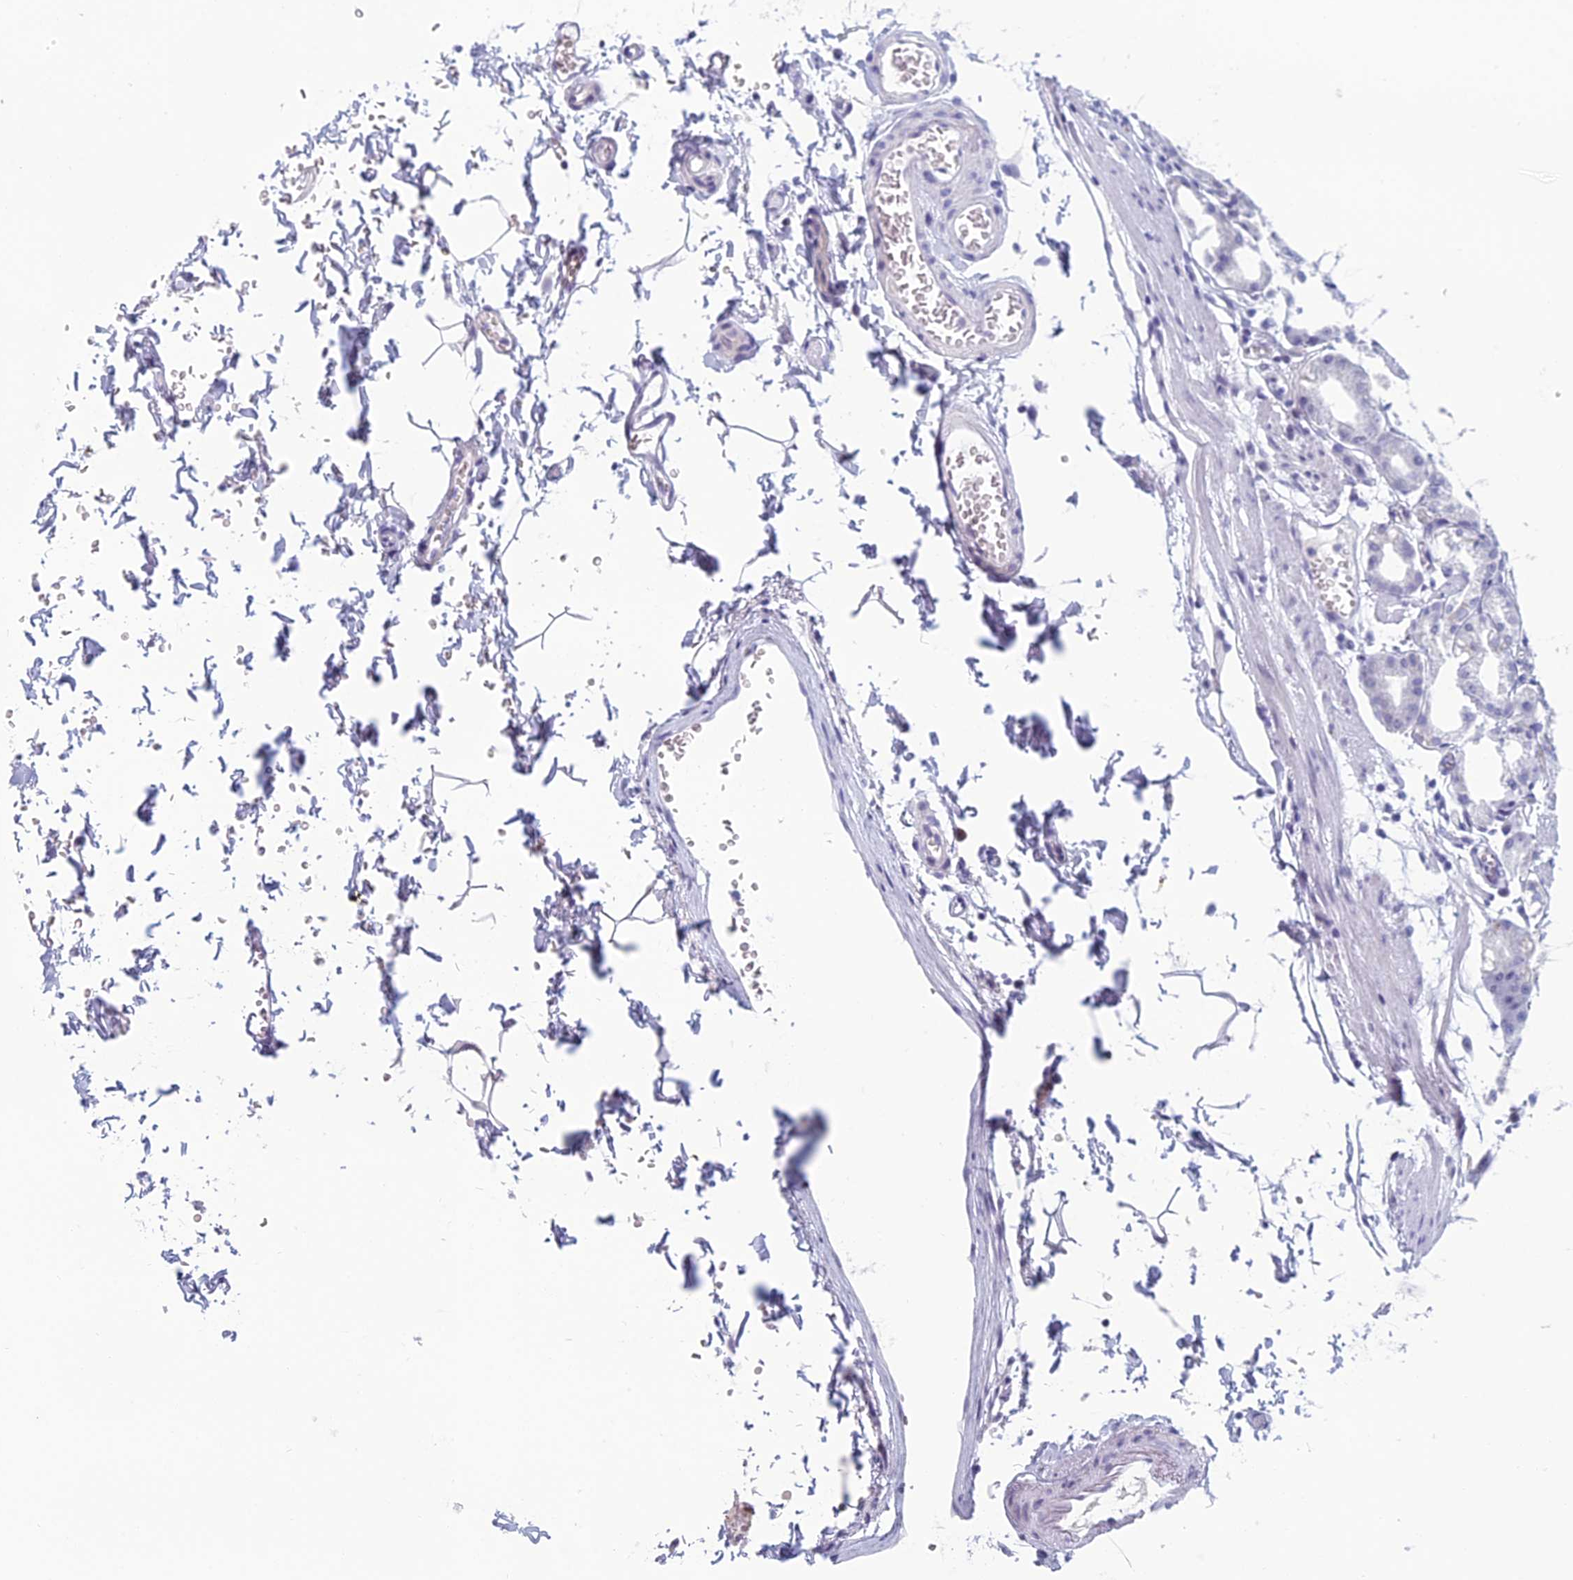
{"staining": {"intensity": "moderate", "quantity": "<25%", "location": "cytoplasmic/membranous"}, "tissue": "stomach", "cell_type": "Glandular cells", "image_type": "normal", "snomed": [{"axis": "morphology", "description": "Normal tissue, NOS"}, {"axis": "topography", "description": "Stomach, lower"}], "caption": "An immunohistochemistry (IHC) photomicrograph of benign tissue is shown. Protein staining in brown highlights moderate cytoplasmic/membranous positivity in stomach within glandular cells.", "gene": "RGS17", "patient": {"sex": "male", "age": 71}}